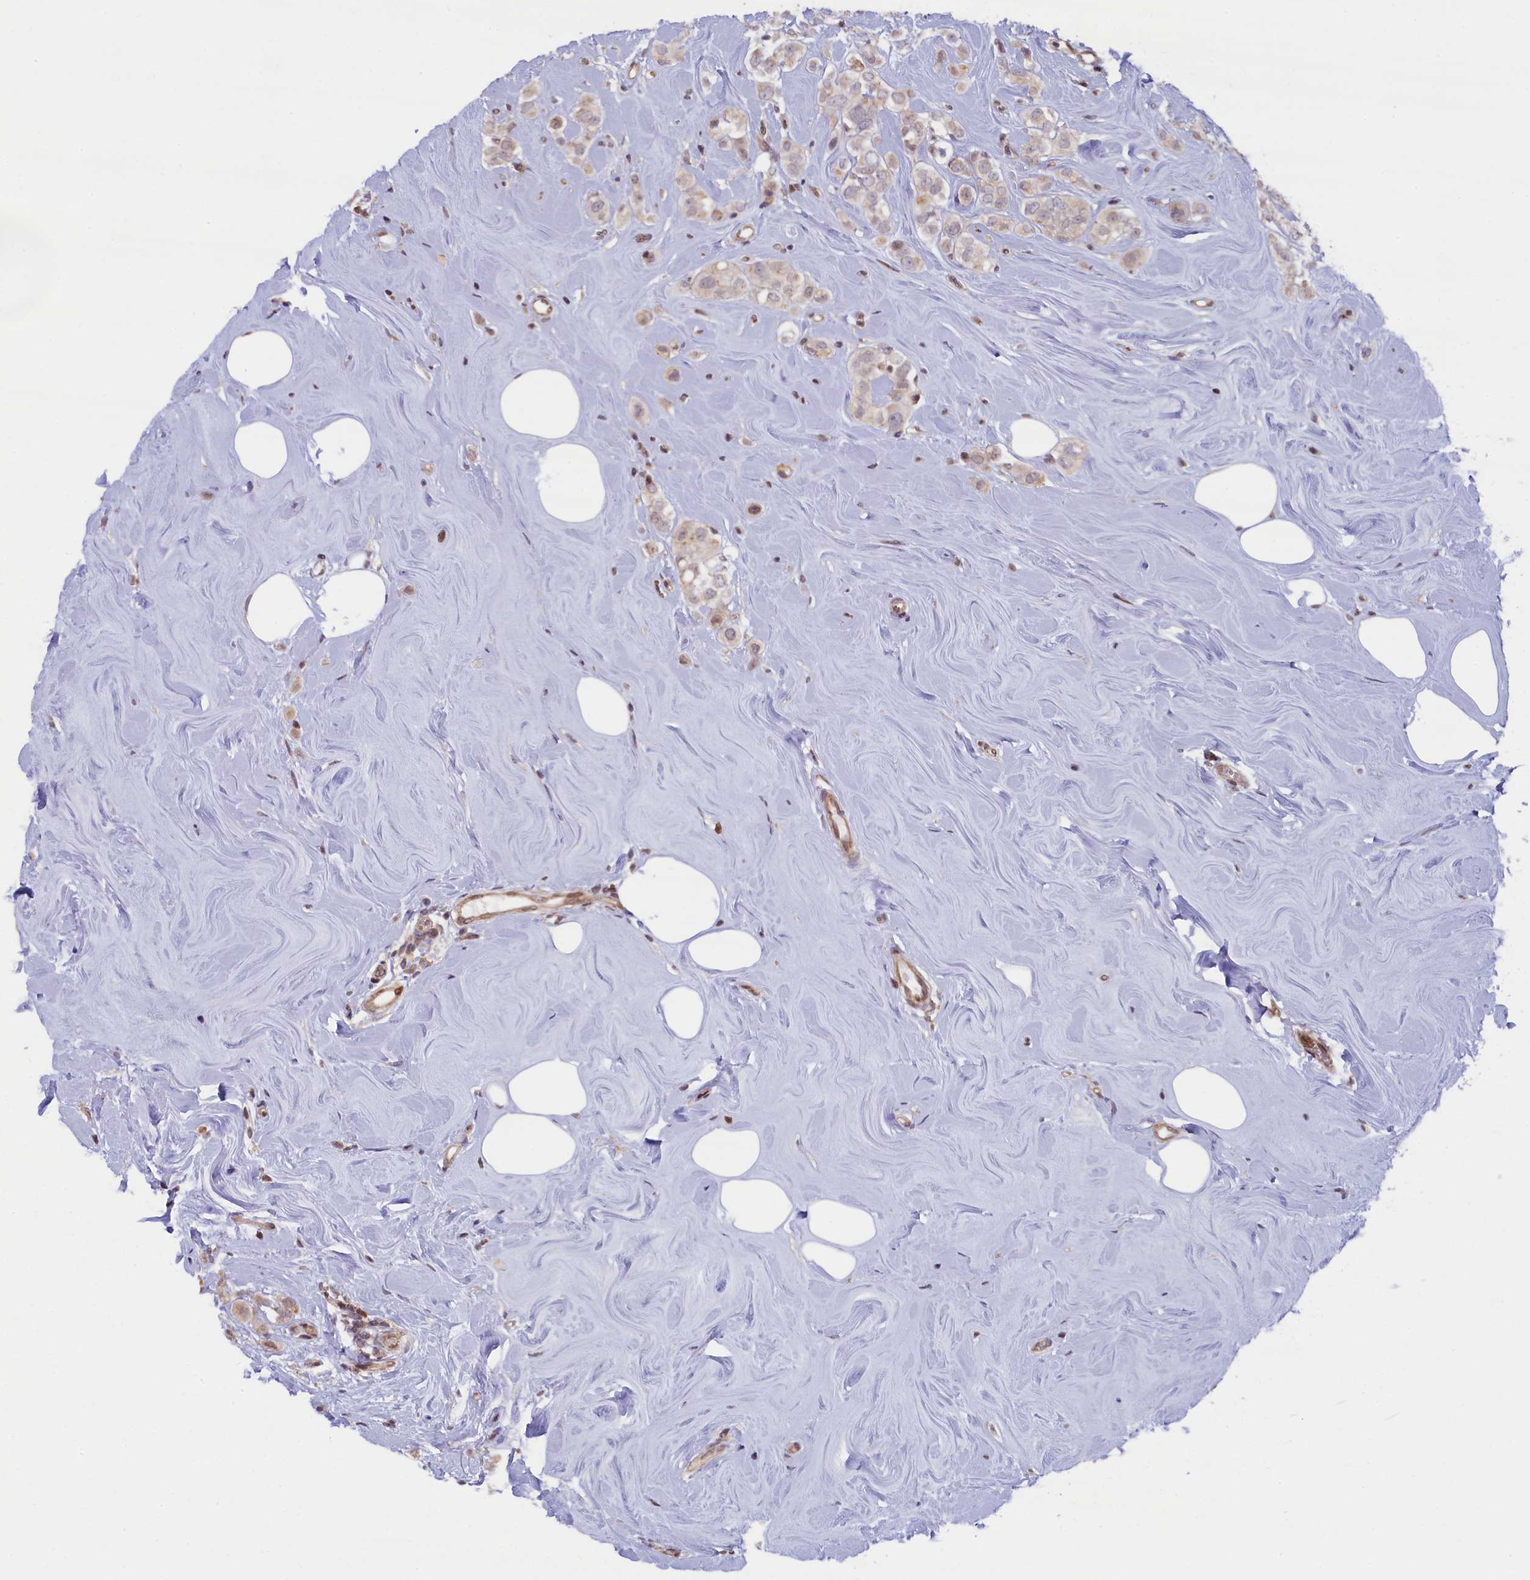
{"staining": {"intensity": "negative", "quantity": "none", "location": "none"}, "tissue": "breast cancer", "cell_type": "Tumor cells", "image_type": "cancer", "snomed": [{"axis": "morphology", "description": "Lobular carcinoma"}, {"axis": "topography", "description": "Breast"}], "caption": "This image is of breast lobular carcinoma stained with immunohistochemistry to label a protein in brown with the nuclei are counter-stained blue. There is no positivity in tumor cells.", "gene": "FCHO1", "patient": {"sex": "female", "age": 47}}